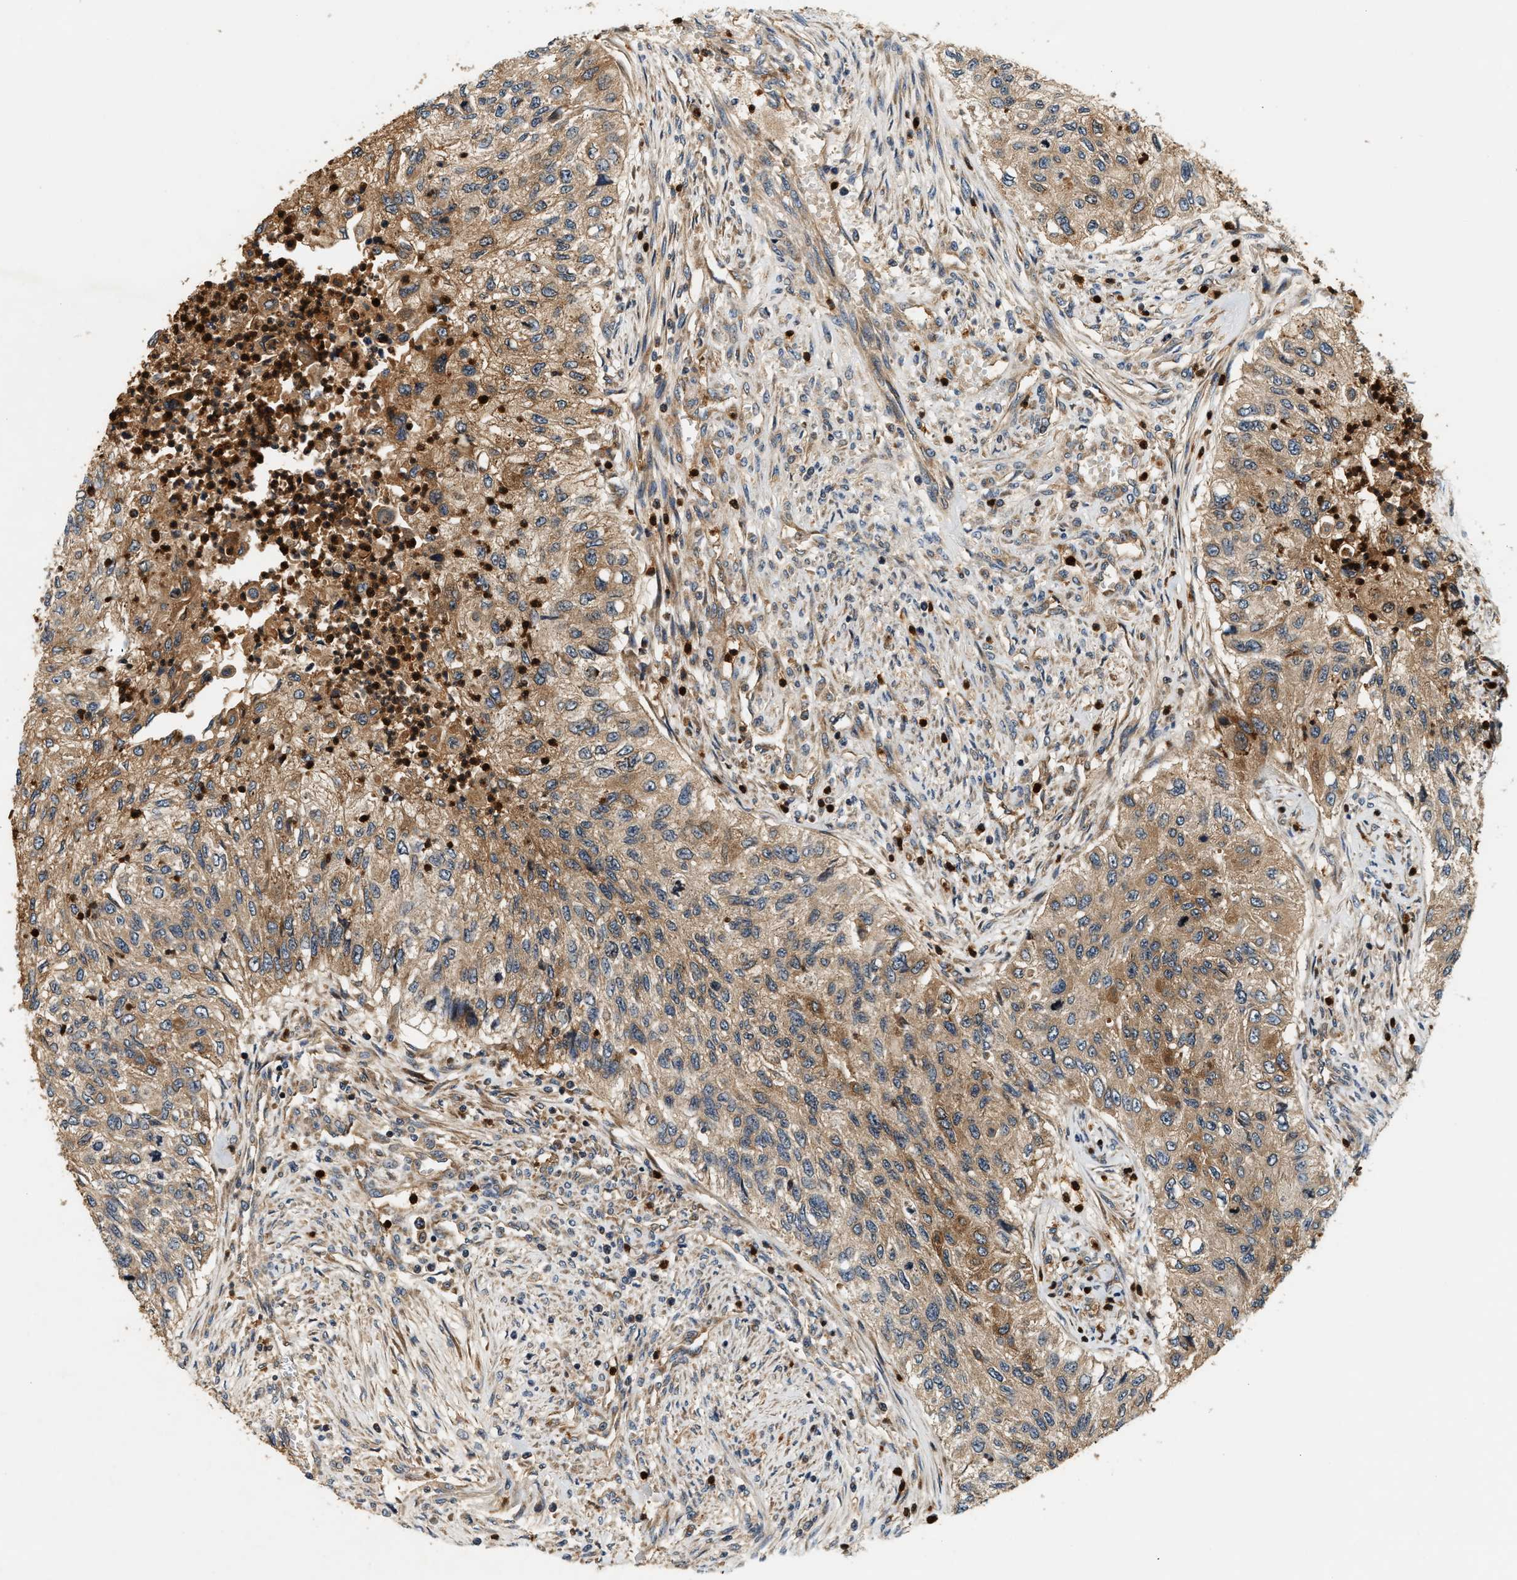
{"staining": {"intensity": "moderate", "quantity": ">75%", "location": "cytoplasmic/membranous"}, "tissue": "urothelial cancer", "cell_type": "Tumor cells", "image_type": "cancer", "snomed": [{"axis": "morphology", "description": "Urothelial carcinoma, High grade"}, {"axis": "topography", "description": "Urinary bladder"}], "caption": "This is an image of IHC staining of urothelial cancer, which shows moderate positivity in the cytoplasmic/membranous of tumor cells.", "gene": "SAMD9", "patient": {"sex": "female", "age": 60}}